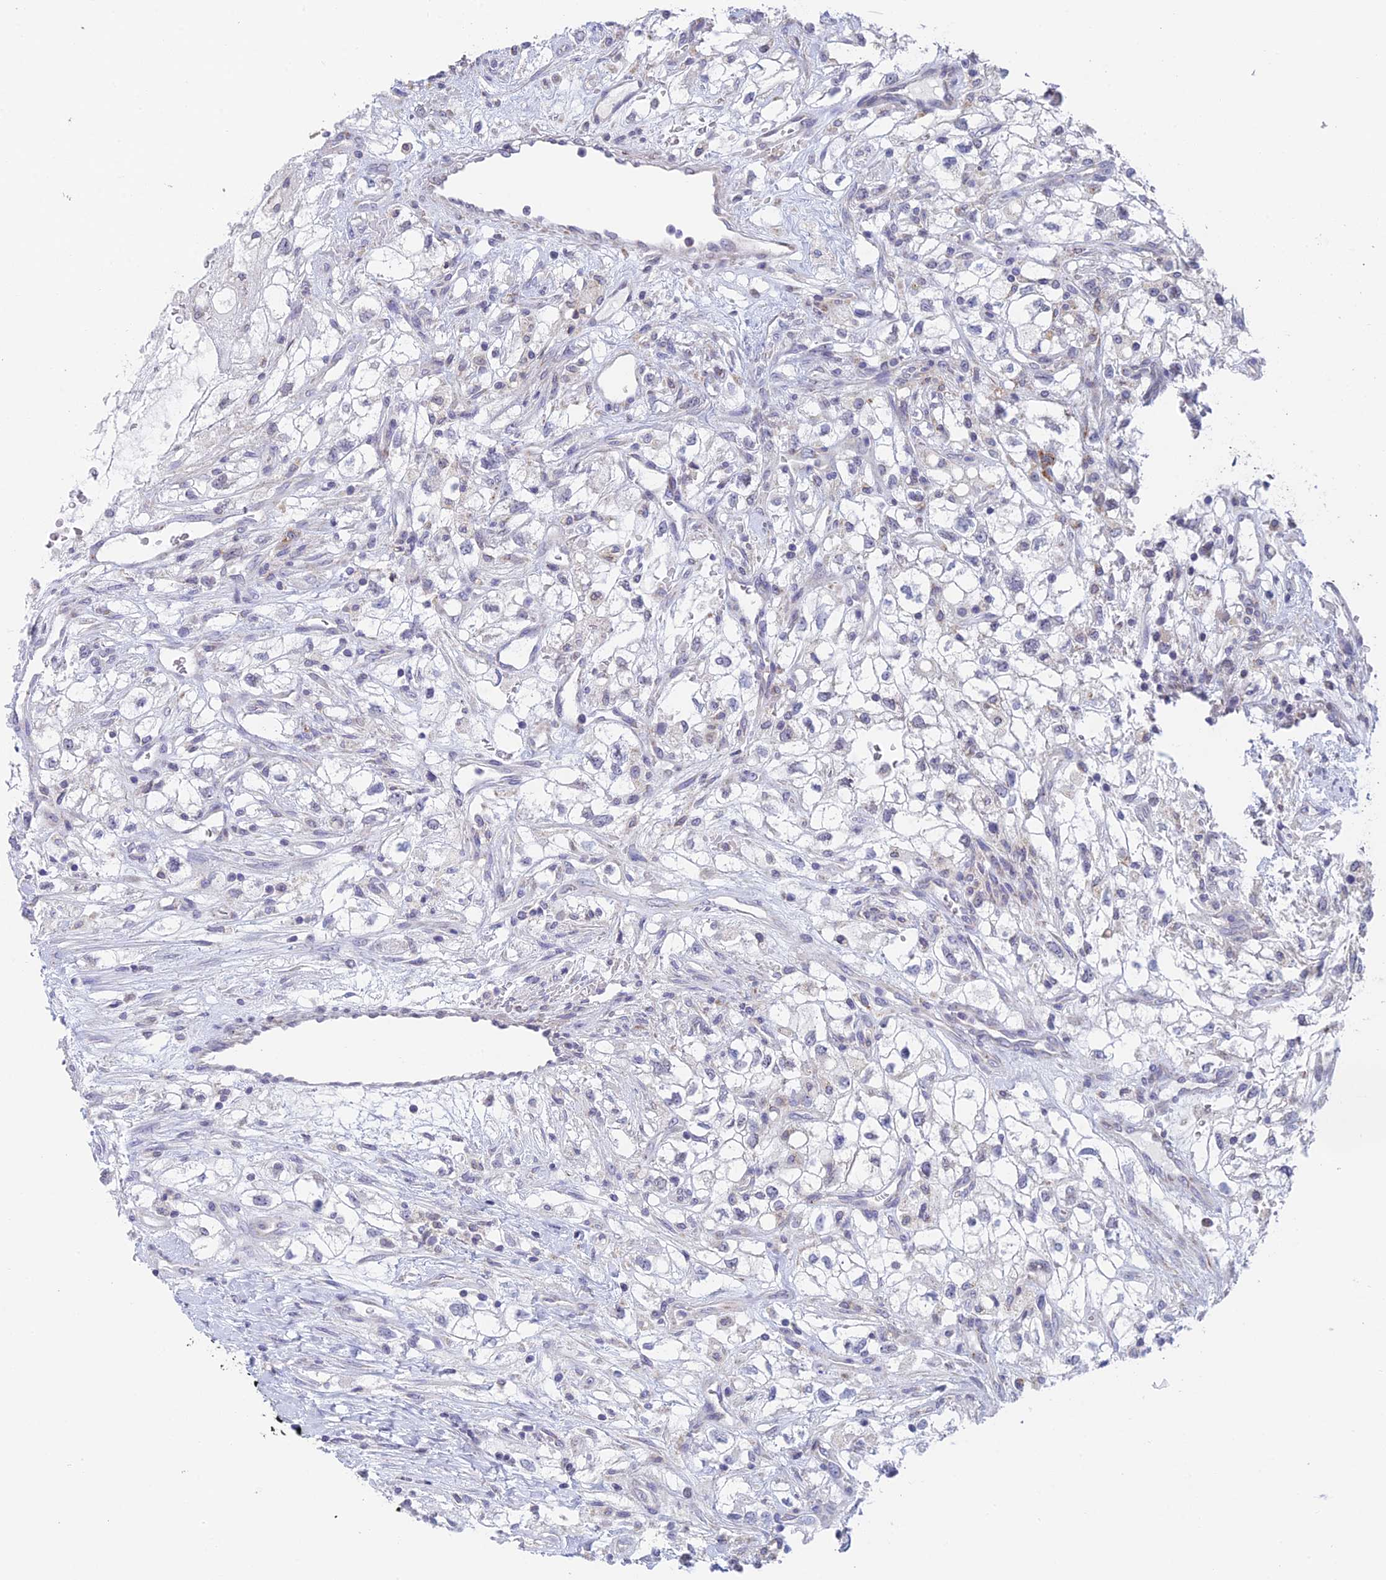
{"staining": {"intensity": "negative", "quantity": "none", "location": "none"}, "tissue": "renal cancer", "cell_type": "Tumor cells", "image_type": "cancer", "snomed": [{"axis": "morphology", "description": "Adenocarcinoma, NOS"}, {"axis": "topography", "description": "Kidney"}], "caption": "IHC photomicrograph of neoplastic tissue: renal cancer stained with DAB exhibits no significant protein positivity in tumor cells.", "gene": "REXO5", "patient": {"sex": "male", "age": 59}}